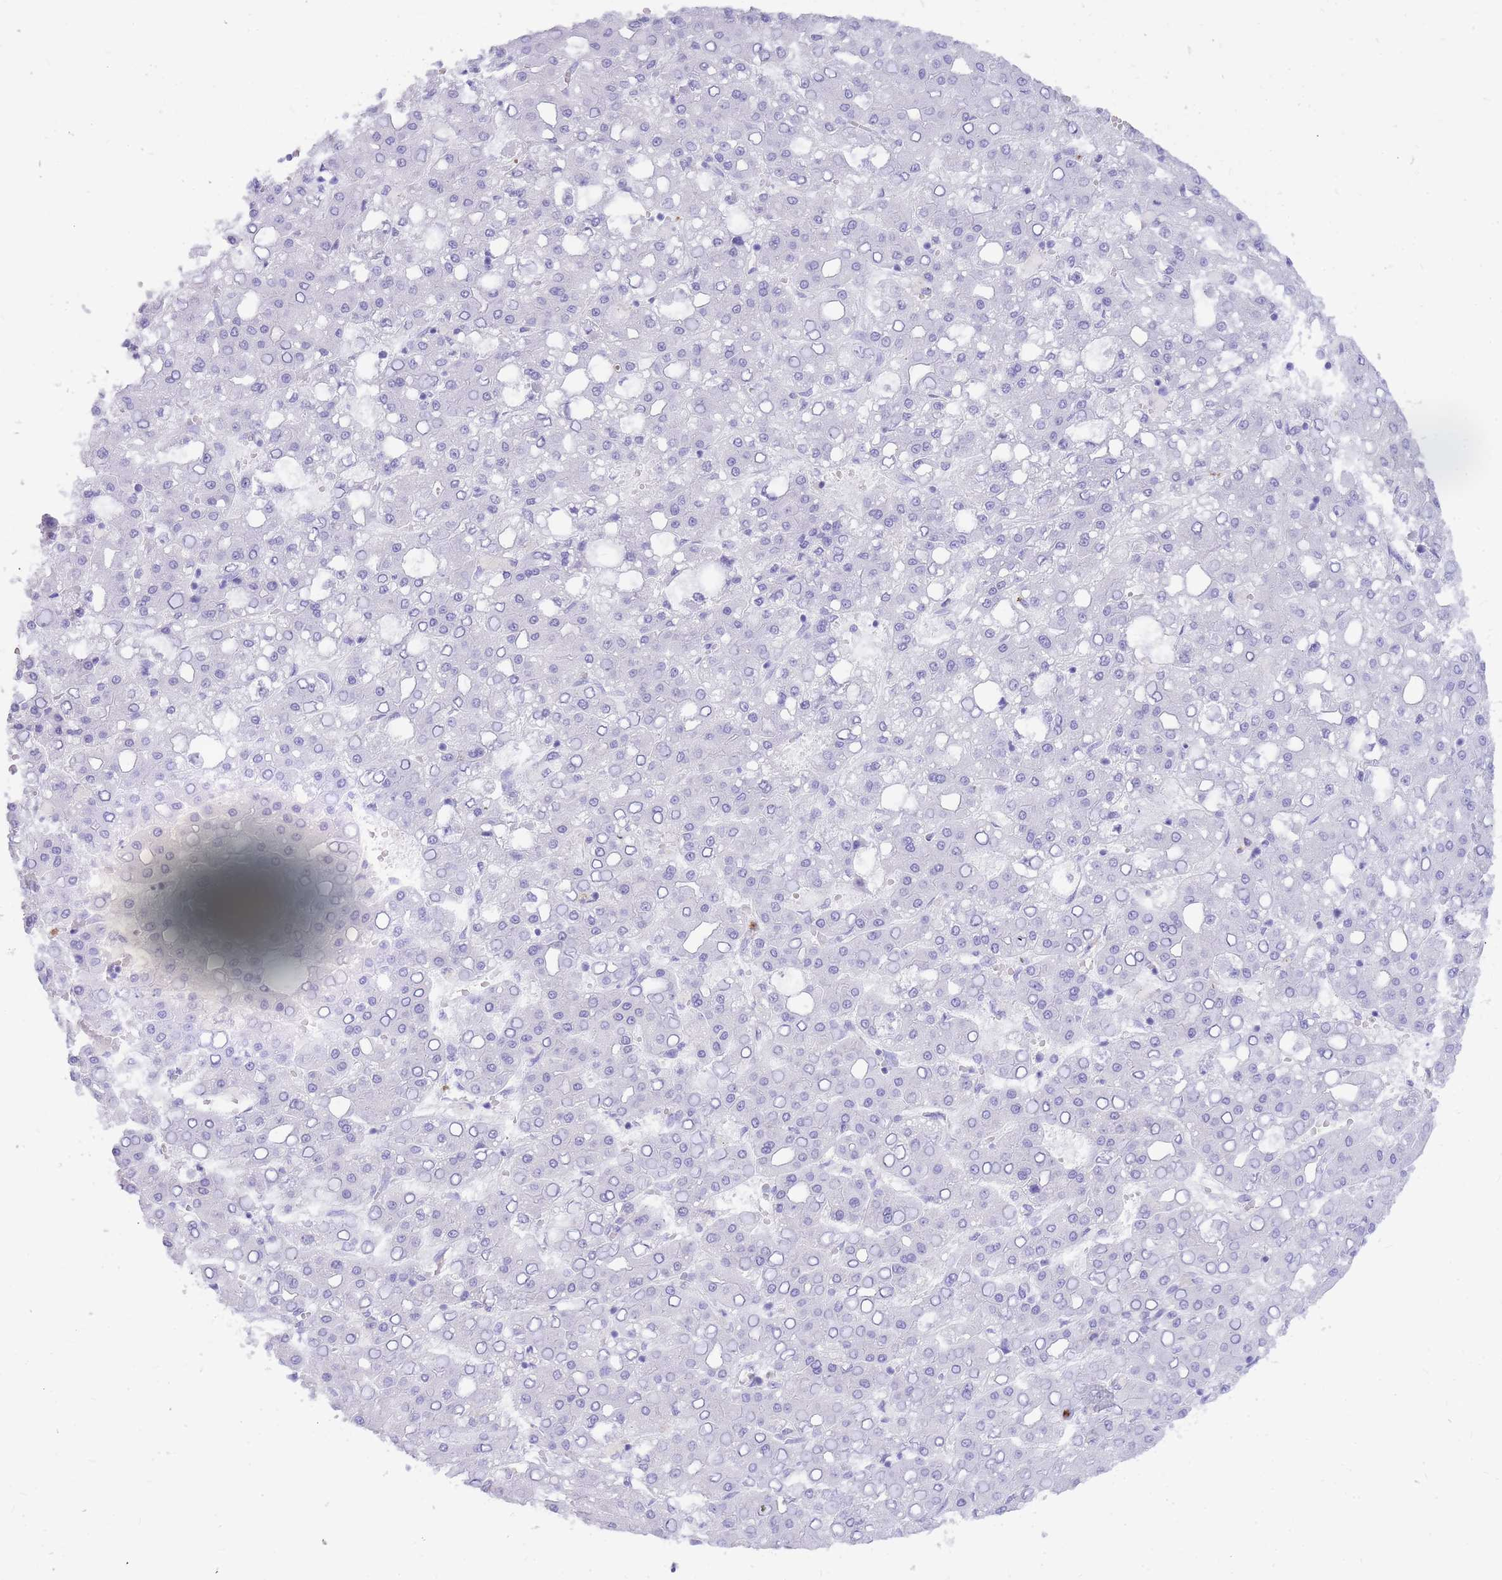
{"staining": {"intensity": "negative", "quantity": "none", "location": "none"}, "tissue": "liver cancer", "cell_type": "Tumor cells", "image_type": "cancer", "snomed": [{"axis": "morphology", "description": "Carcinoma, Hepatocellular, NOS"}, {"axis": "topography", "description": "Liver"}], "caption": "DAB immunohistochemical staining of human liver cancer (hepatocellular carcinoma) exhibits no significant staining in tumor cells. (DAB (3,3'-diaminobenzidine) immunohistochemistry (IHC) visualized using brightfield microscopy, high magnification).", "gene": "HERC1", "patient": {"sex": "male", "age": 65}}